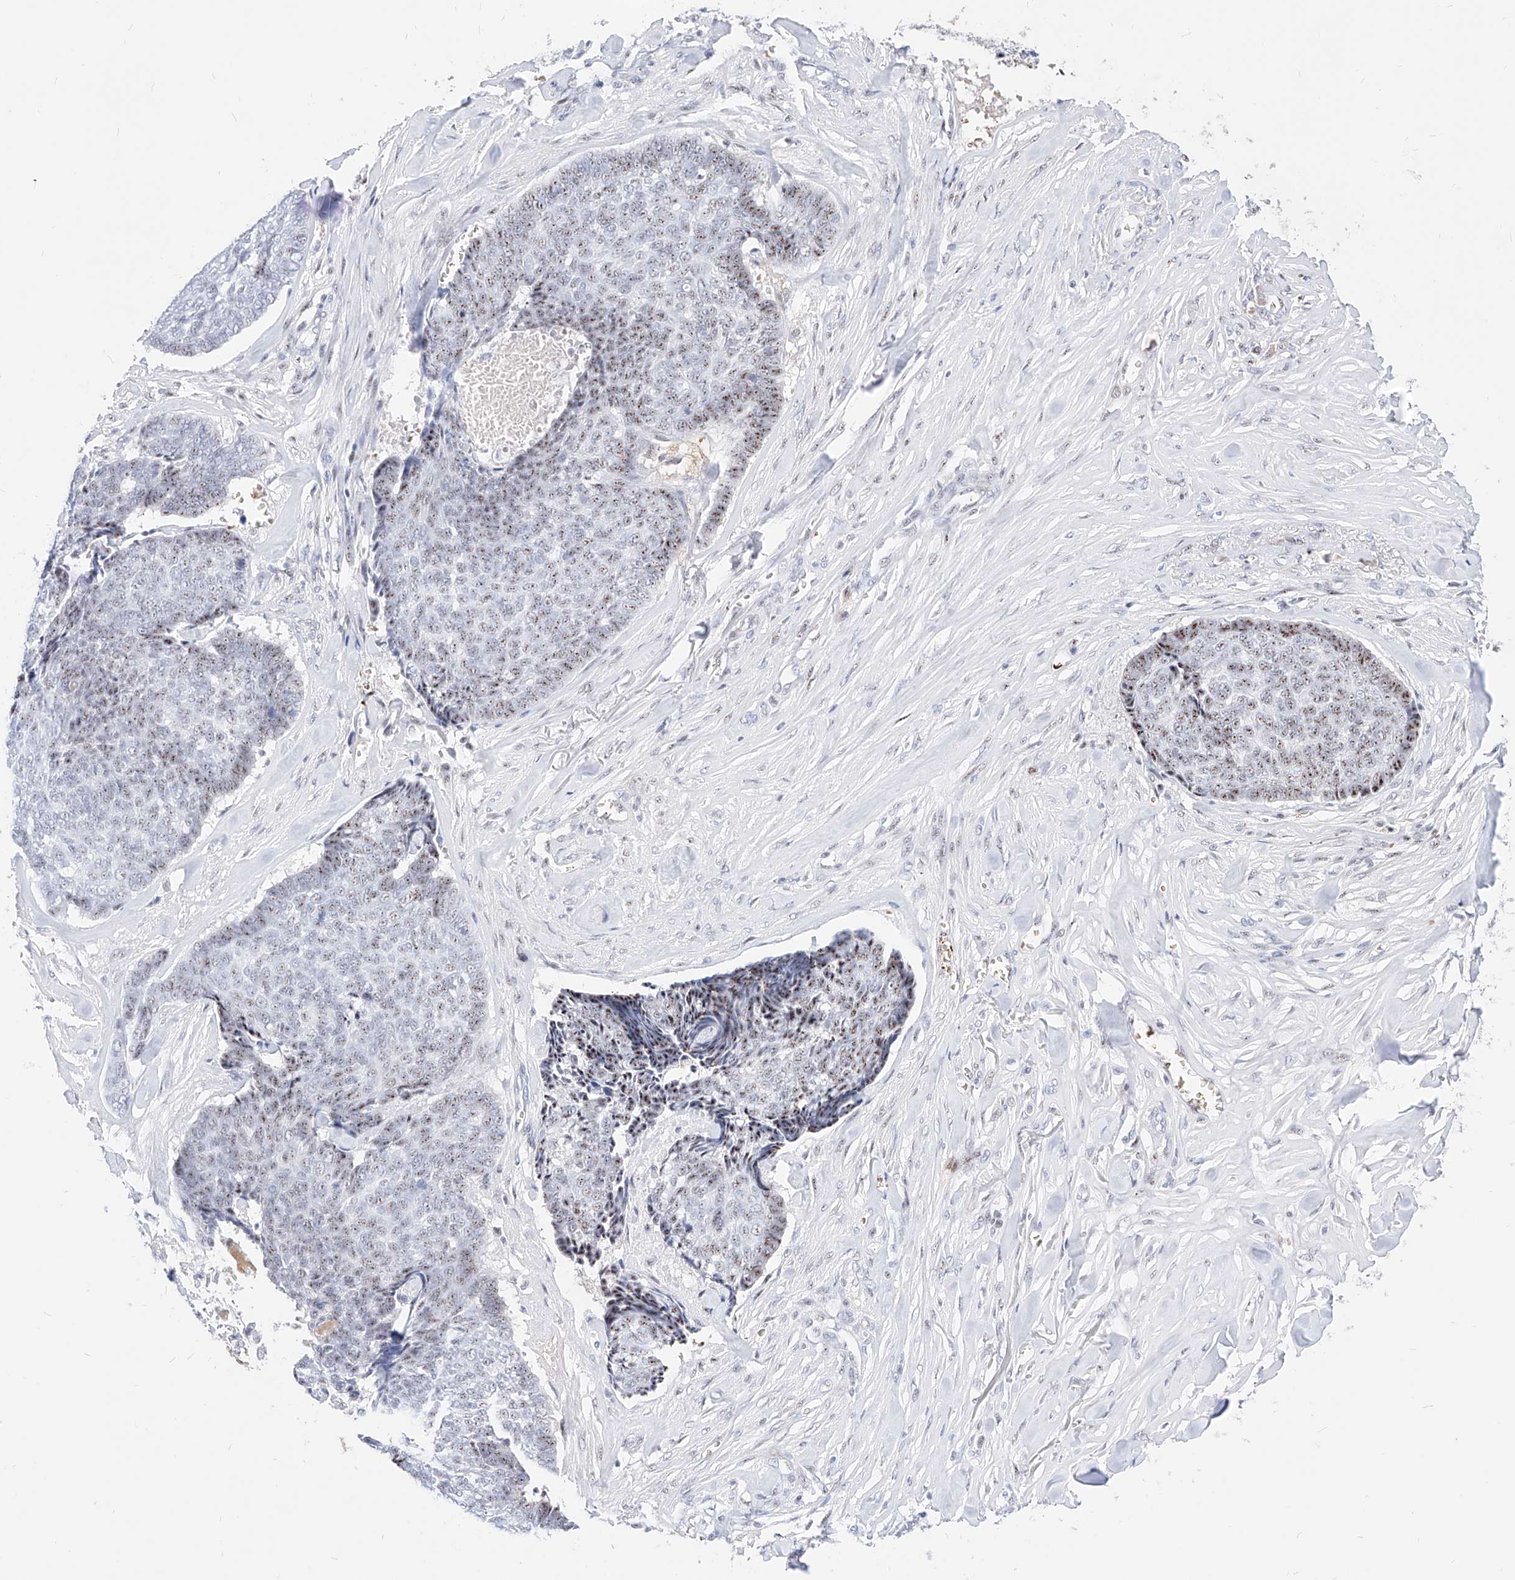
{"staining": {"intensity": "moderate", "quantity": "25%-75%", "location": "nuclear"}, "tissue": "skin cancer", "cell_type": "Tumor cells", "image_type": "cancer", "snomed": [{"axis": "morphology", "description": "Basal cell carcinoma"}, {"axis": "topography", "description": "Skin"}], "caption": "Skin cancer (basal cell carcinoma) stained with immunohistochemistry (IHC) shows moderate nuclear expression in approximately 25%-75% of tumor cells.", "gene": "ZFP42", "patient": {"sex": "male", "age": 84}}